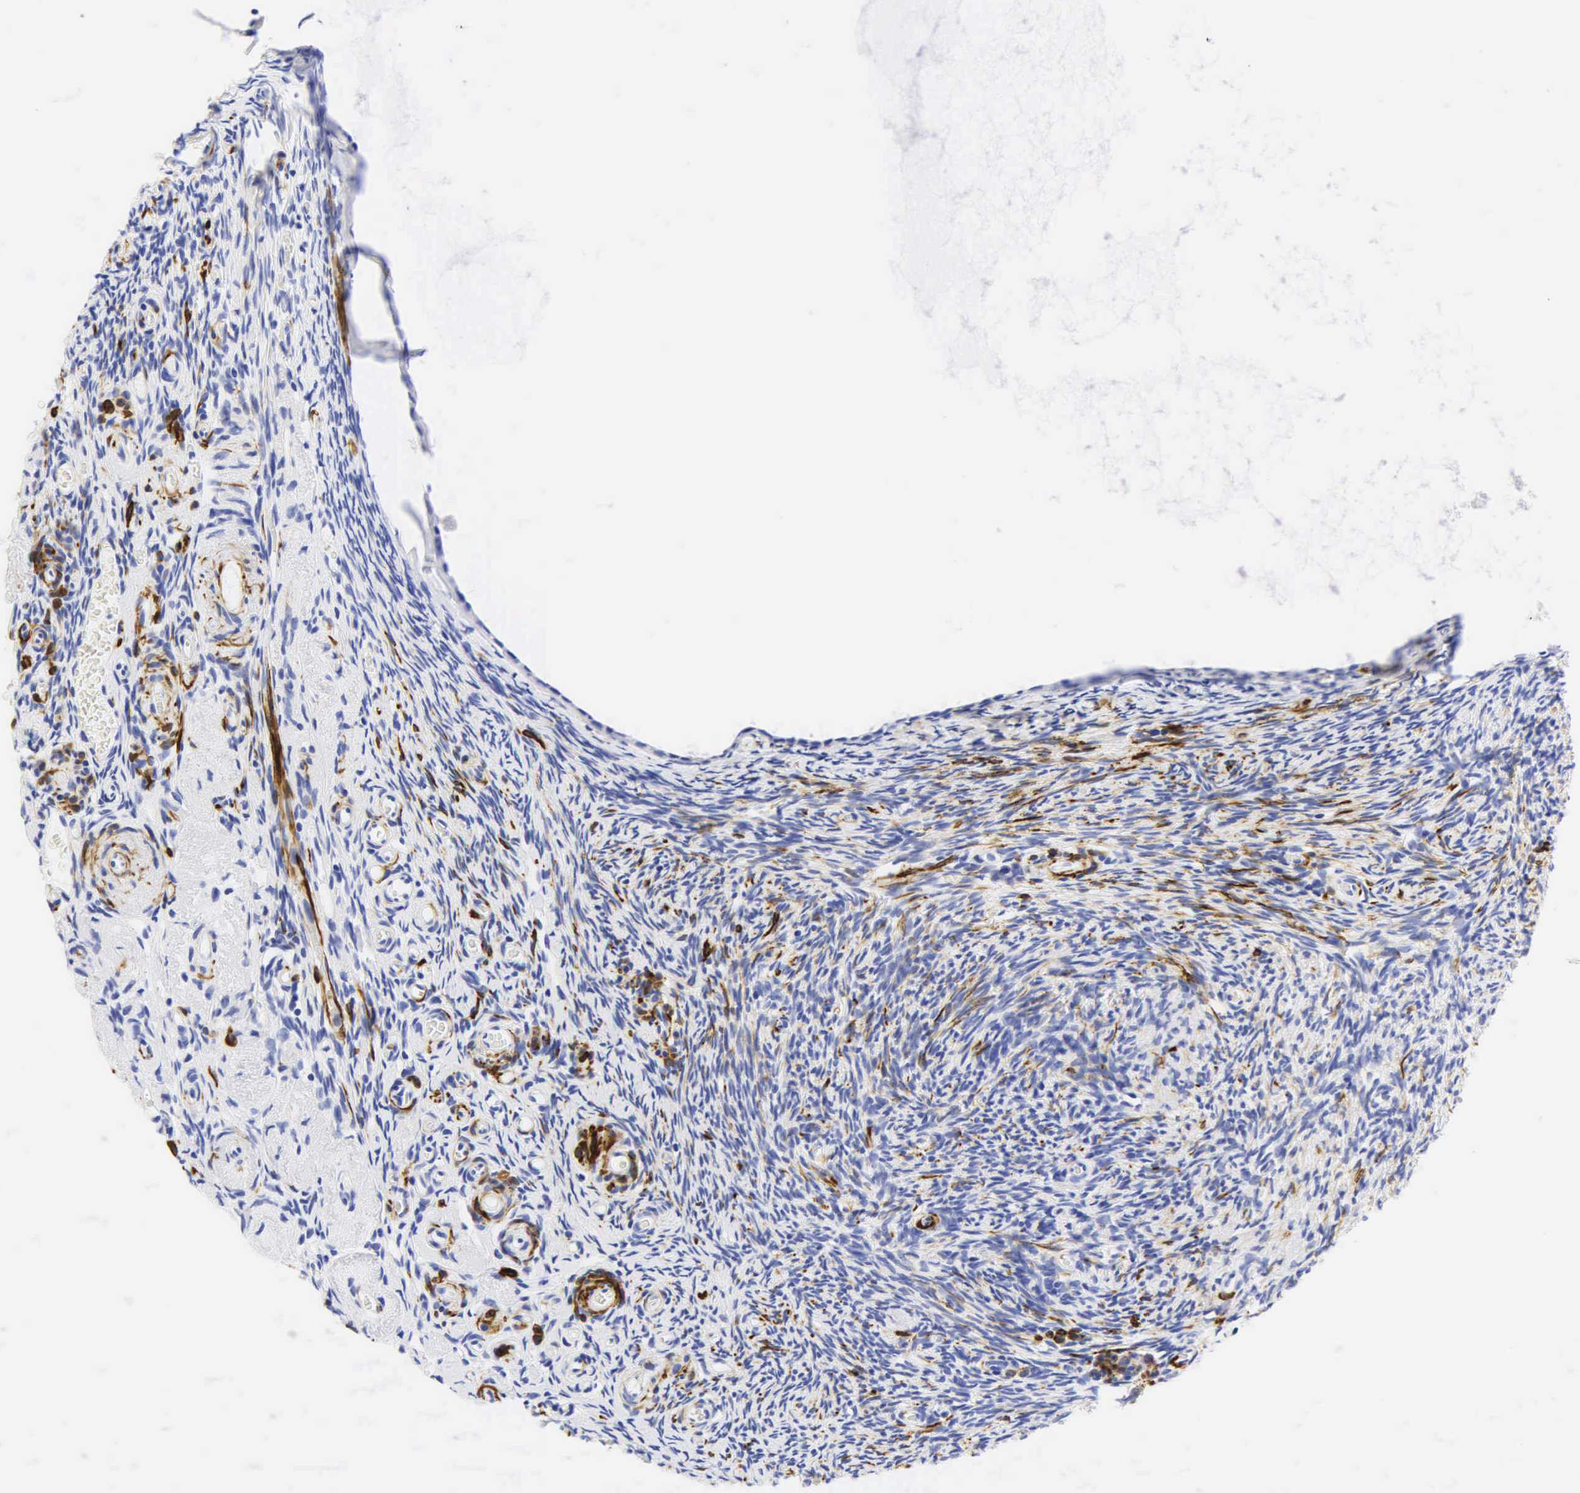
{"staining": {"intensity": "moderate", "quantity": "<25%", "location": "cytoplasmic/membranous"}, "tissue": "ovary", "cell_type": "Ovarian stroma cells", "image_type": "normal", "snomed": [{"axis": "morphology", "description": "Normal tissue, NOS"}, {"axis": "topography", "description": "Ovary"}], "caption": "Ovary stained with IHC demonstrates moderate cytoplasmic/membranous positivity in about <25% of ovarian stroma cells. (DAB IHC, brown staining for protein, blue staining for nuclei).", "gene": "DES", "patient": {"sex": "female", "age": 78}}